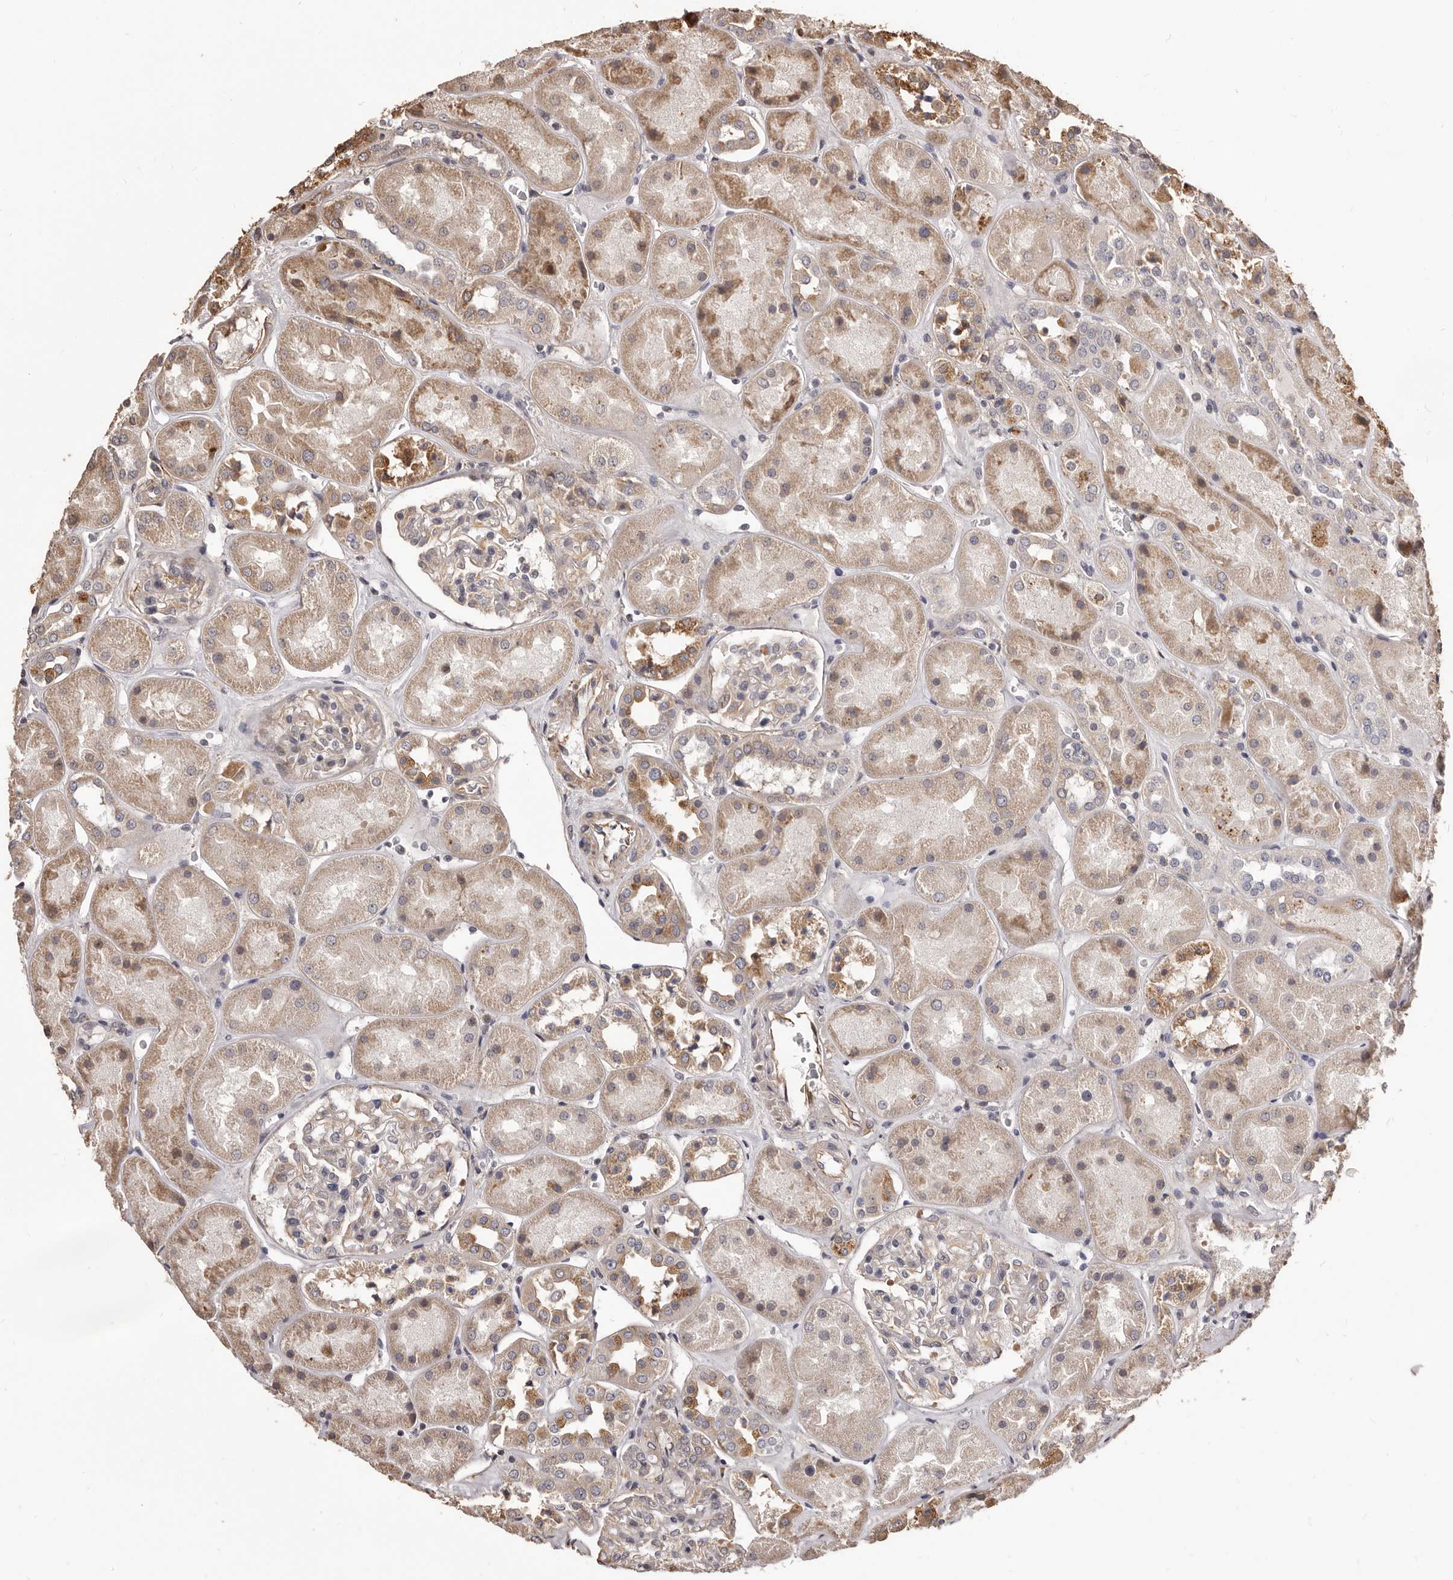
{"staining": {"intensity": "moderate", "quantity": "<25%", "location": "cytoplasmic/membranous"}, "tissue": "kidney", "cell_type": "Cells in glomeruli", "image_type": "normal", "snomed": [{"axis": "morphology", "description": "Normal tissue, NOS"}, {"axis": "topography", "description": "Kidney"}], "caption": "Cells in glomeruli demonstrate low levels of moderate cytoplasmic/membranous expression in about <25% of cells in benign human kidney. (Brightfield microscopy of DAB IHC at high magnification).", "gene": "ALPK1", "patient": {"sex": "male", "age": 70}}